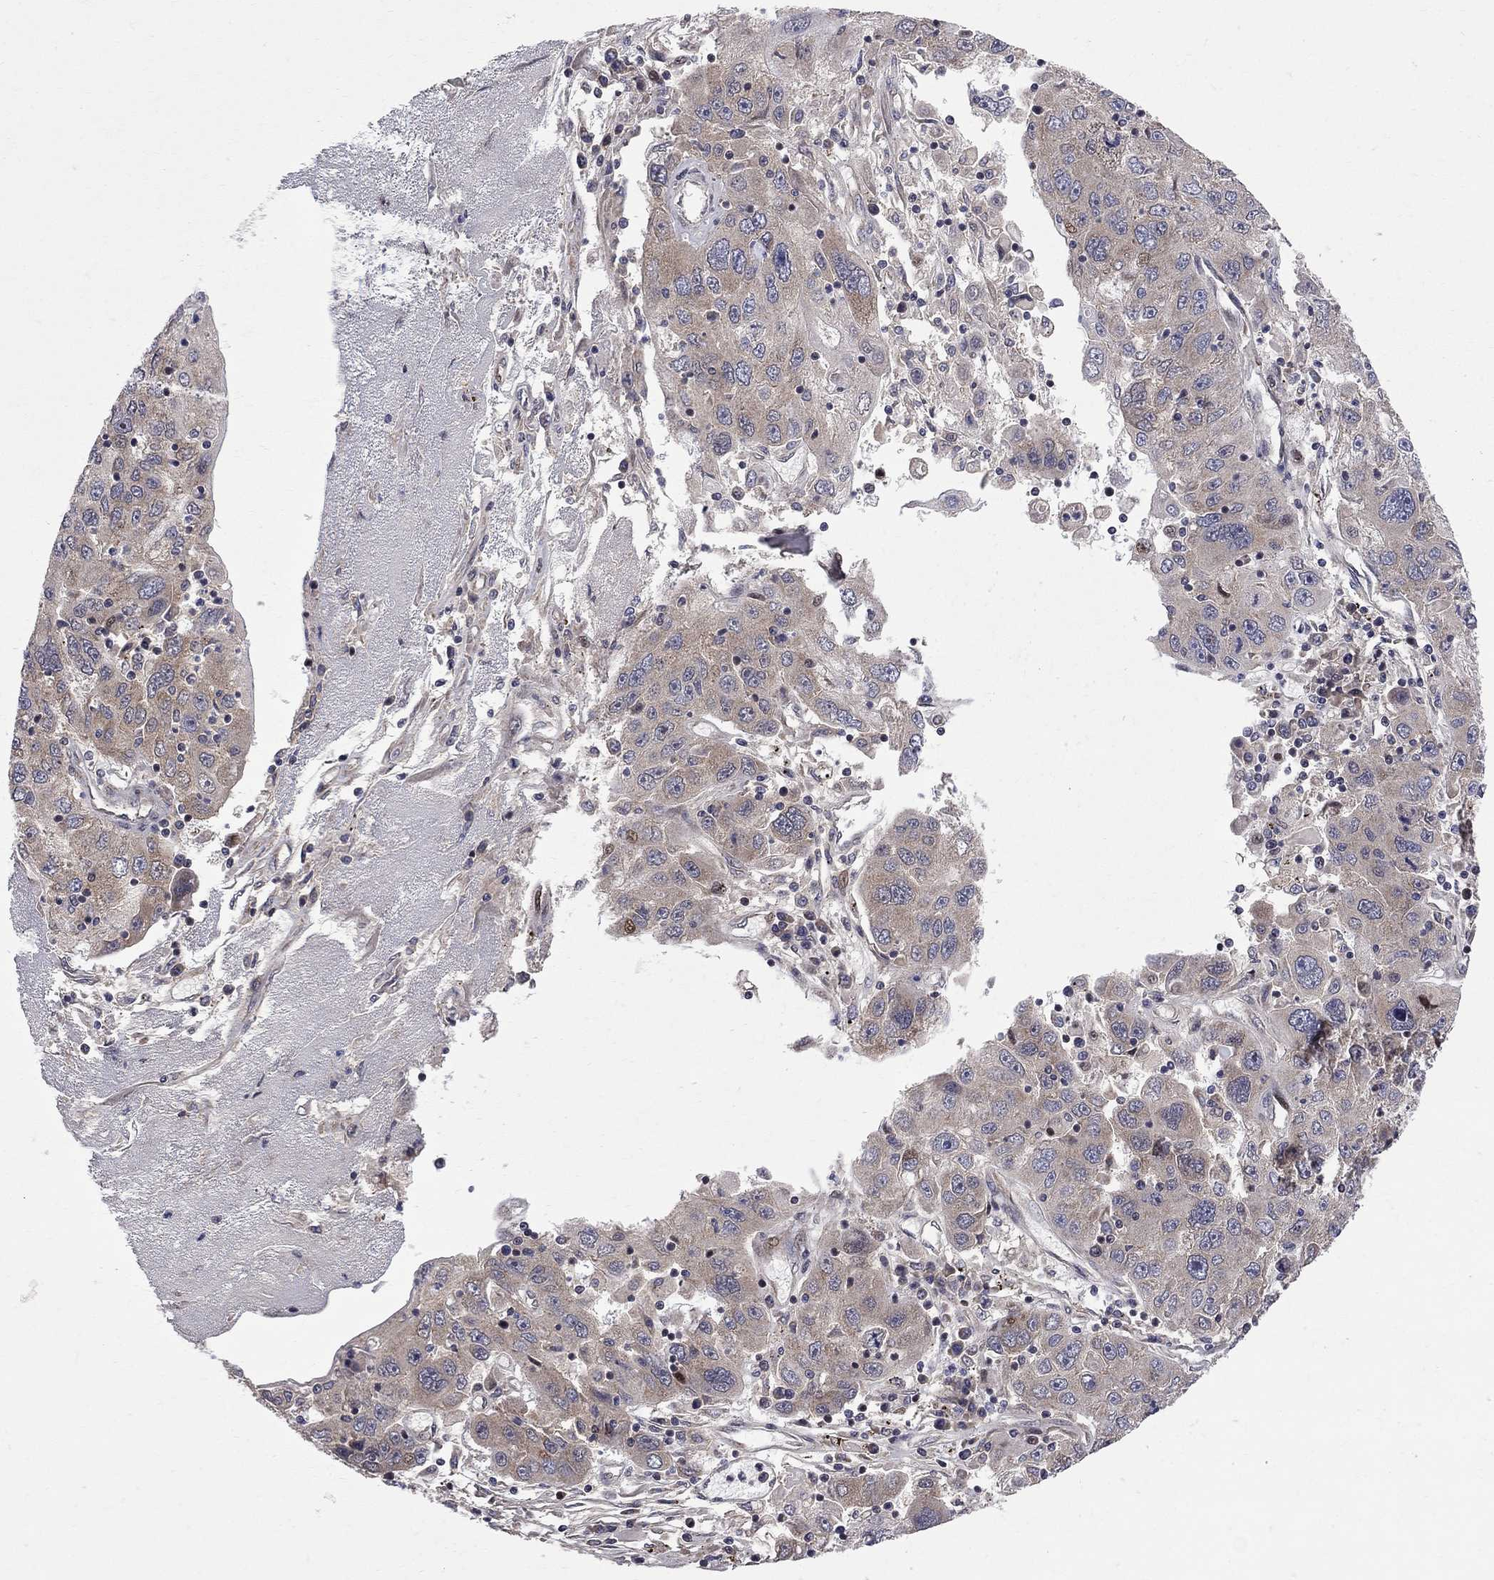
{"staining": {"intensity": "weak", "quantity": "25%-75%", "location": "cytoplasmic/membranous"}, "tissue": "stomach cancer", "cell_type": "Tumor cells", "image_type": "cancer", "snomed": [{"axis": "morphology", "description": "Adenocarcinoma, NOS"}, {"axis": "topography", "description": "Stomach"}], "caption": "Immunohistochemistry histopathology image of human stomach cancer stained for a protein (brown), which displays low levels of weak cytoplasmic/membranous positivity in approximately 25%-75% of tumor cells.", "gene": "CNOT11", "patient": {"sex": "male", "age": 56}}